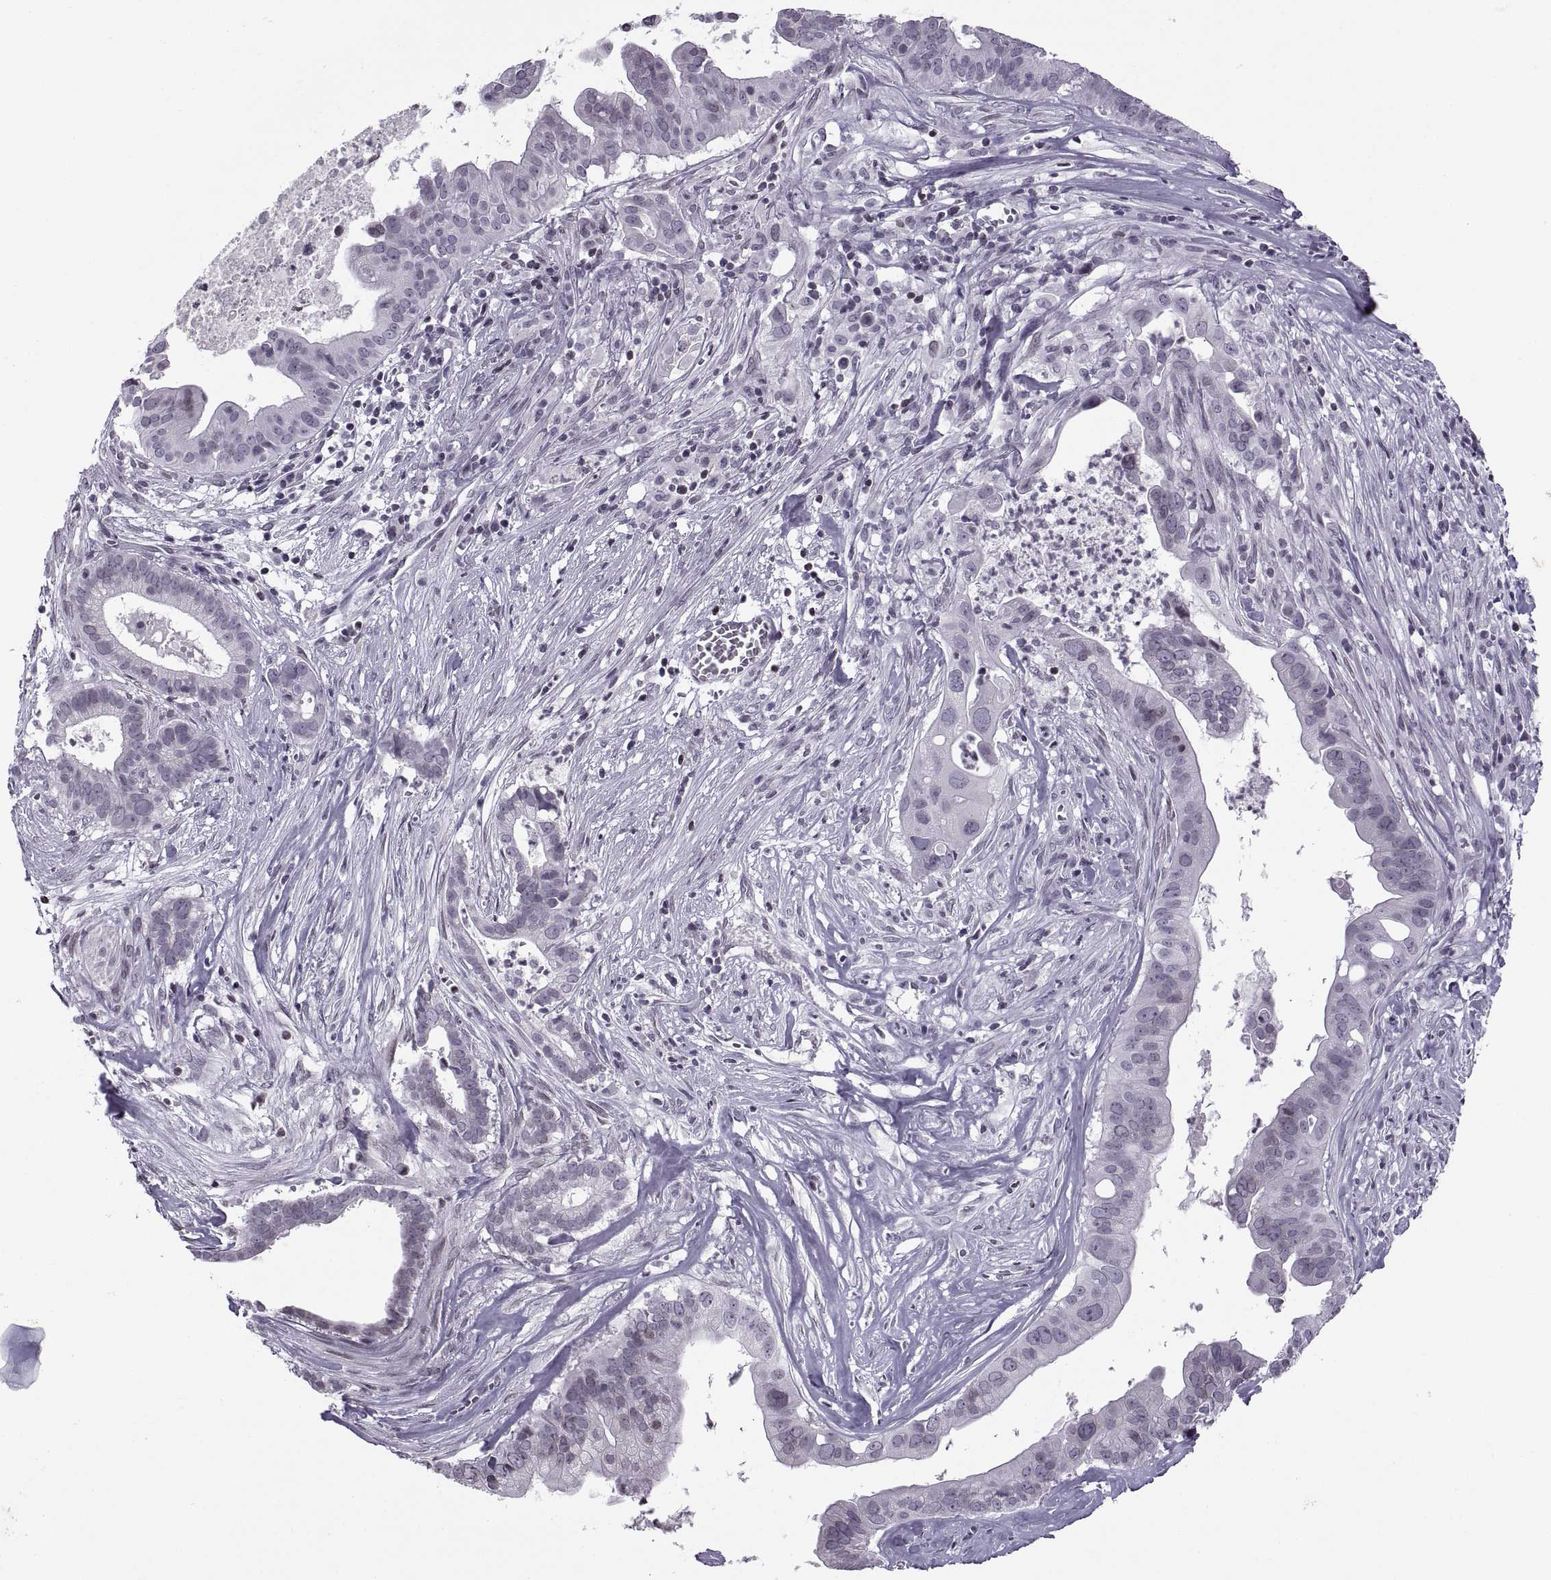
{"staining": {"intensity": "negative", "quantity": "none", "location": "none"}, "tissue": "pancreatic cancer", "cell_type": "Tumor cells", "image_type": "cancer", "snomed": [{"axis": "morphology", "description": "Adenocarcinoma, NOS"}, {"axis": "topography", "description": "Pancreas"}], "caption": "An image of human pancreatic cancer (adenocarcinoma) is negative for staining in tumor cells.", "gene": "H1-8", "patient": {"sex": "male", "age": 61}}